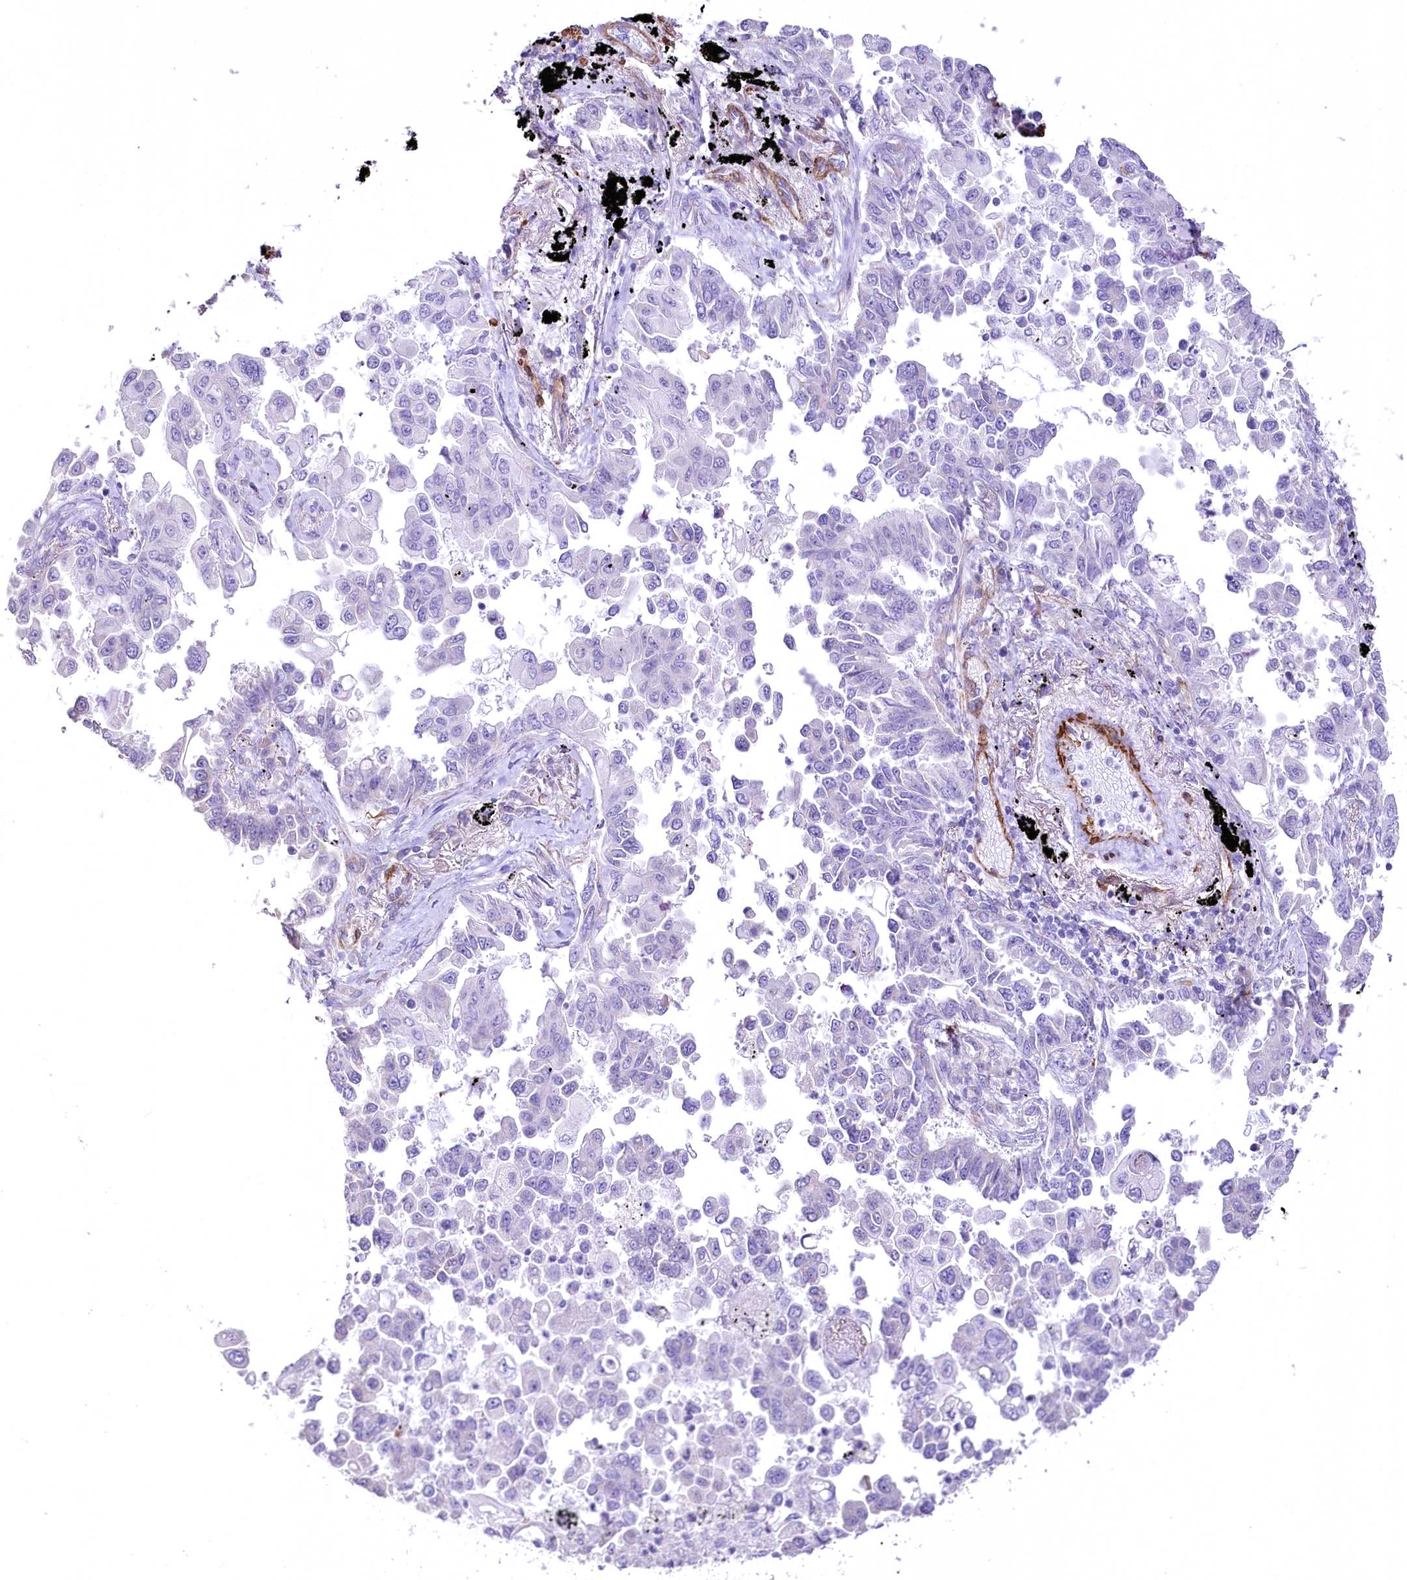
{"staining": {"intensity": "negative", "quantity": "none", "location": "none"}, "tissue": "lung cancer", "cell_type": "Tumor cells", "image_type": "cancer", "snomed": [{"axis": "morphology", "description": "Adenocarcinoma, NOS"}, {"axis": "topography", "description": "Lung"}], "caption": "Immunohistochemistry (IHC) of human lung cancer (adenocarcinoma) shows no staining in tumor cells. (DAB (3,3'-diaminobenzidine) immunohistochemistry (IHC), high magnification).", "gene": "SYNPO2", "patient": {"sex": "female", "age": 67}}